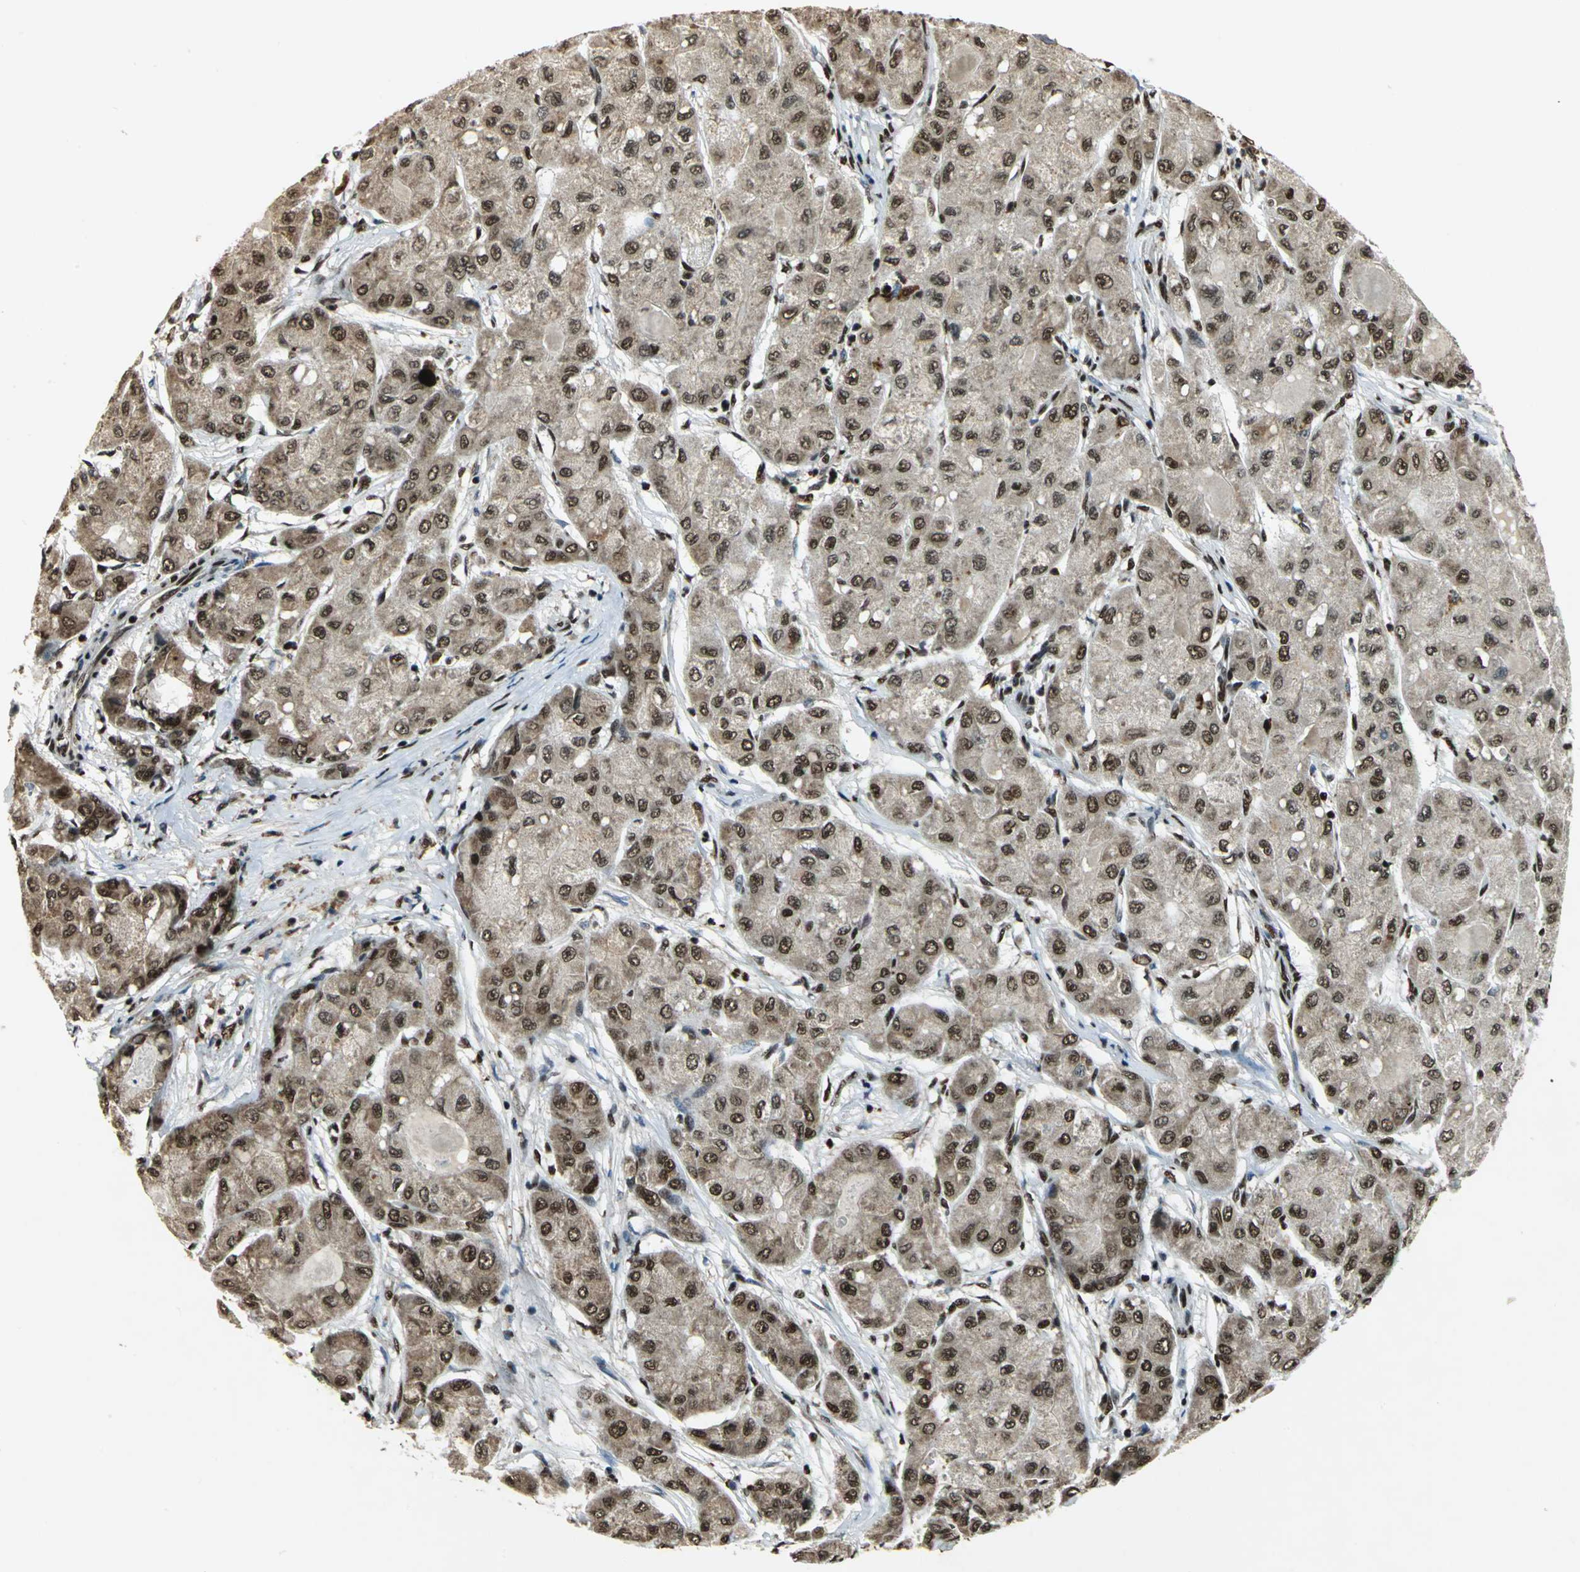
{"staining": {"intensity": "strong", "quantity": ">75%", "location": "cytoplasmic/membranous,nuclear"}, "tissue": "liver cancer", "cell_type": "Tumor cells", "image_type": "cancer", "snomed": [{"axis": "morphology", "description": "Carcinoma, Hepatocellular, NOS"}, {"axis": "topography", "description": "Liver"}], "caption": "Hepatocellular carcinoma (liver) stained with a brown dye exhibits strong cytoplasmic/membranous and nuclear positive expression in approximately >75% of tumor cells.", "gene": "MTA2", "patient": {"sex": "male", "age": 80}}